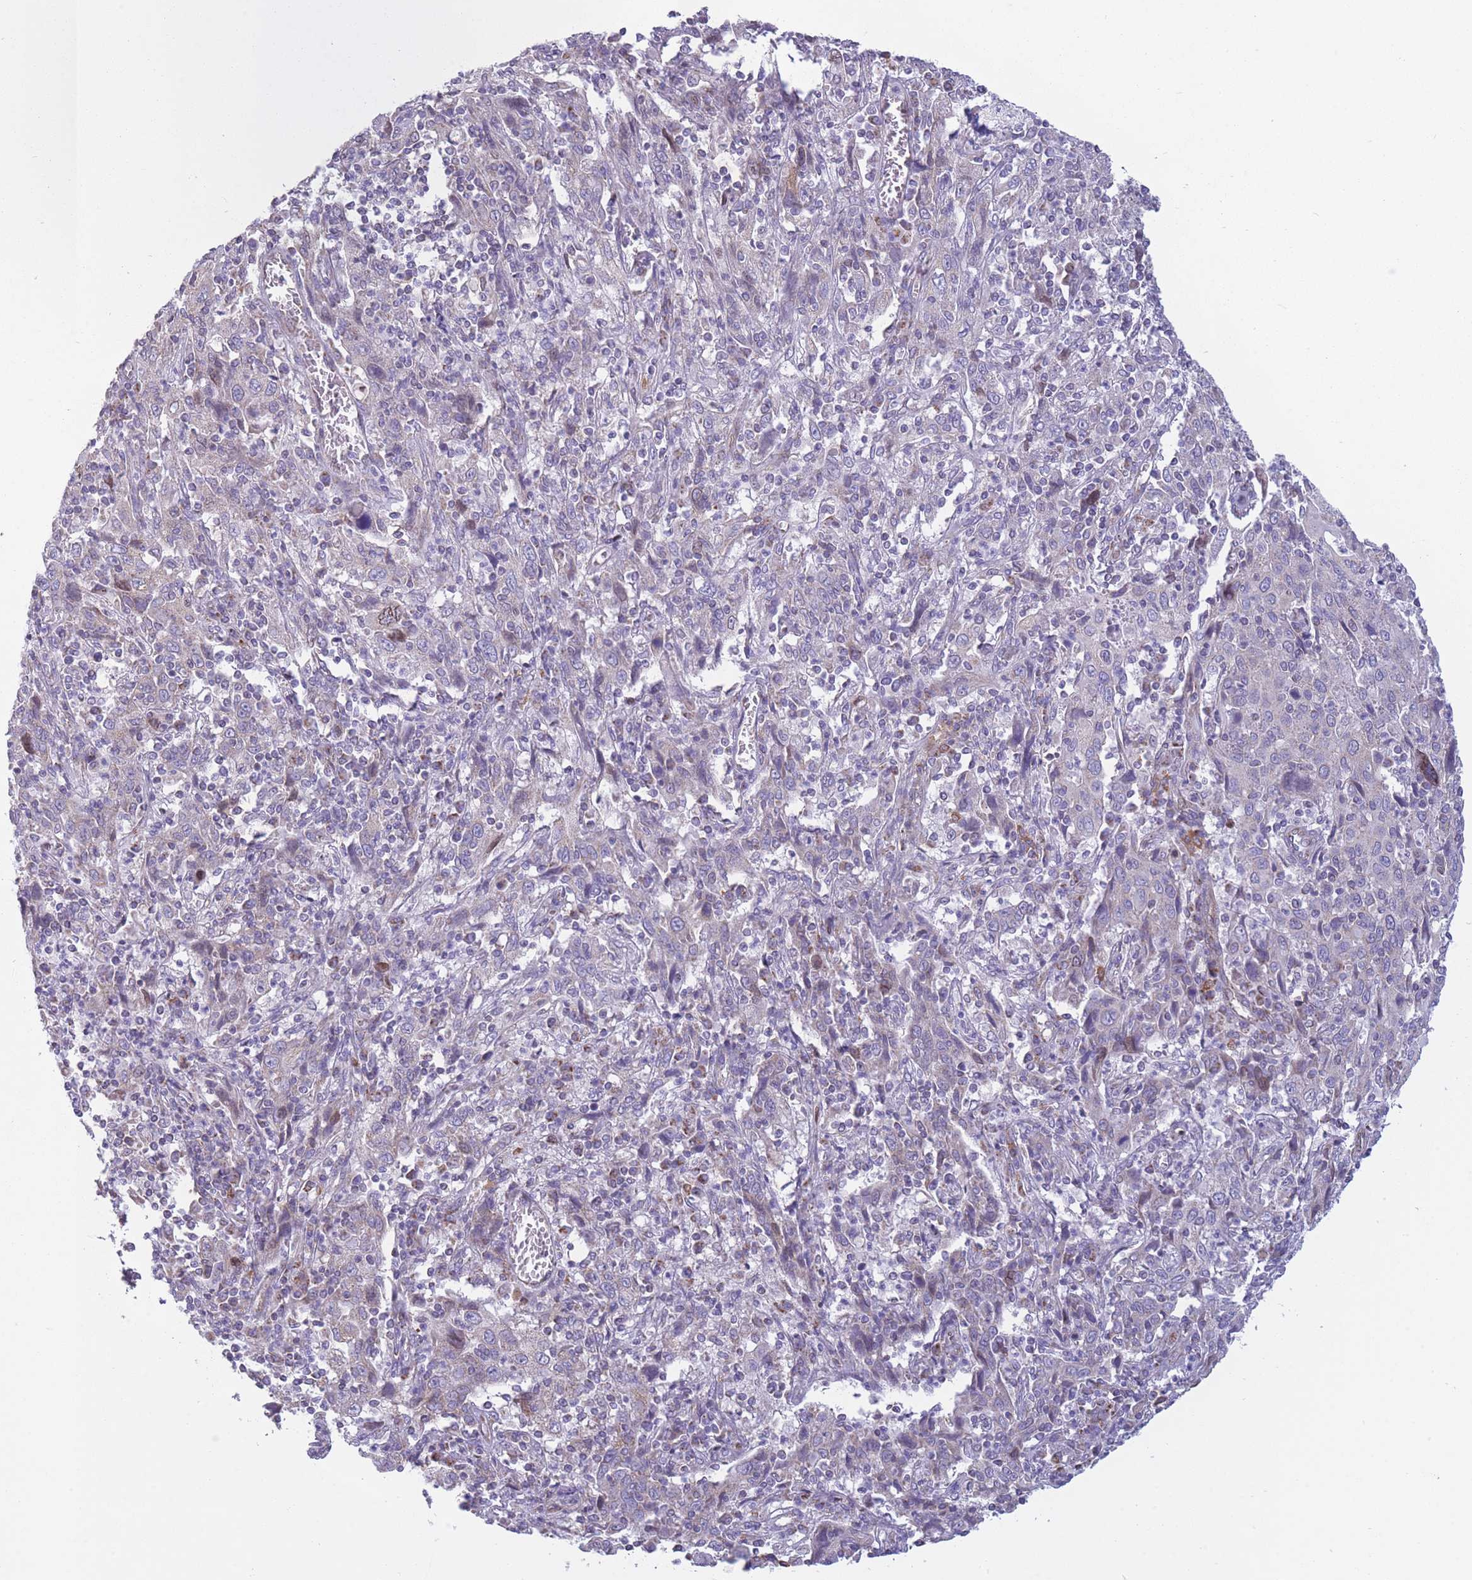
{"staining": {"intensity": "moderate", "quantity": "<25%", "location": "cytoplasmic/membranous"}, "tissue": "cervical cancer", "cell_type": "Tumor cells", "image_type": "cancer", "snomed": [{"axis": "morphology", "description": "Squamous cell carcinoma, NOS"}, {"axis": "topography", "description": "Cervix"}], "caption": "A micrograph of cervical cancer (squamous cell carcinoma) stained for a protein demonstrates moderate cytoplasmic/membranous brown staining in tumor cells.", "gene": "PDHA1", "patient": {"sex": "female", "age": 46}}